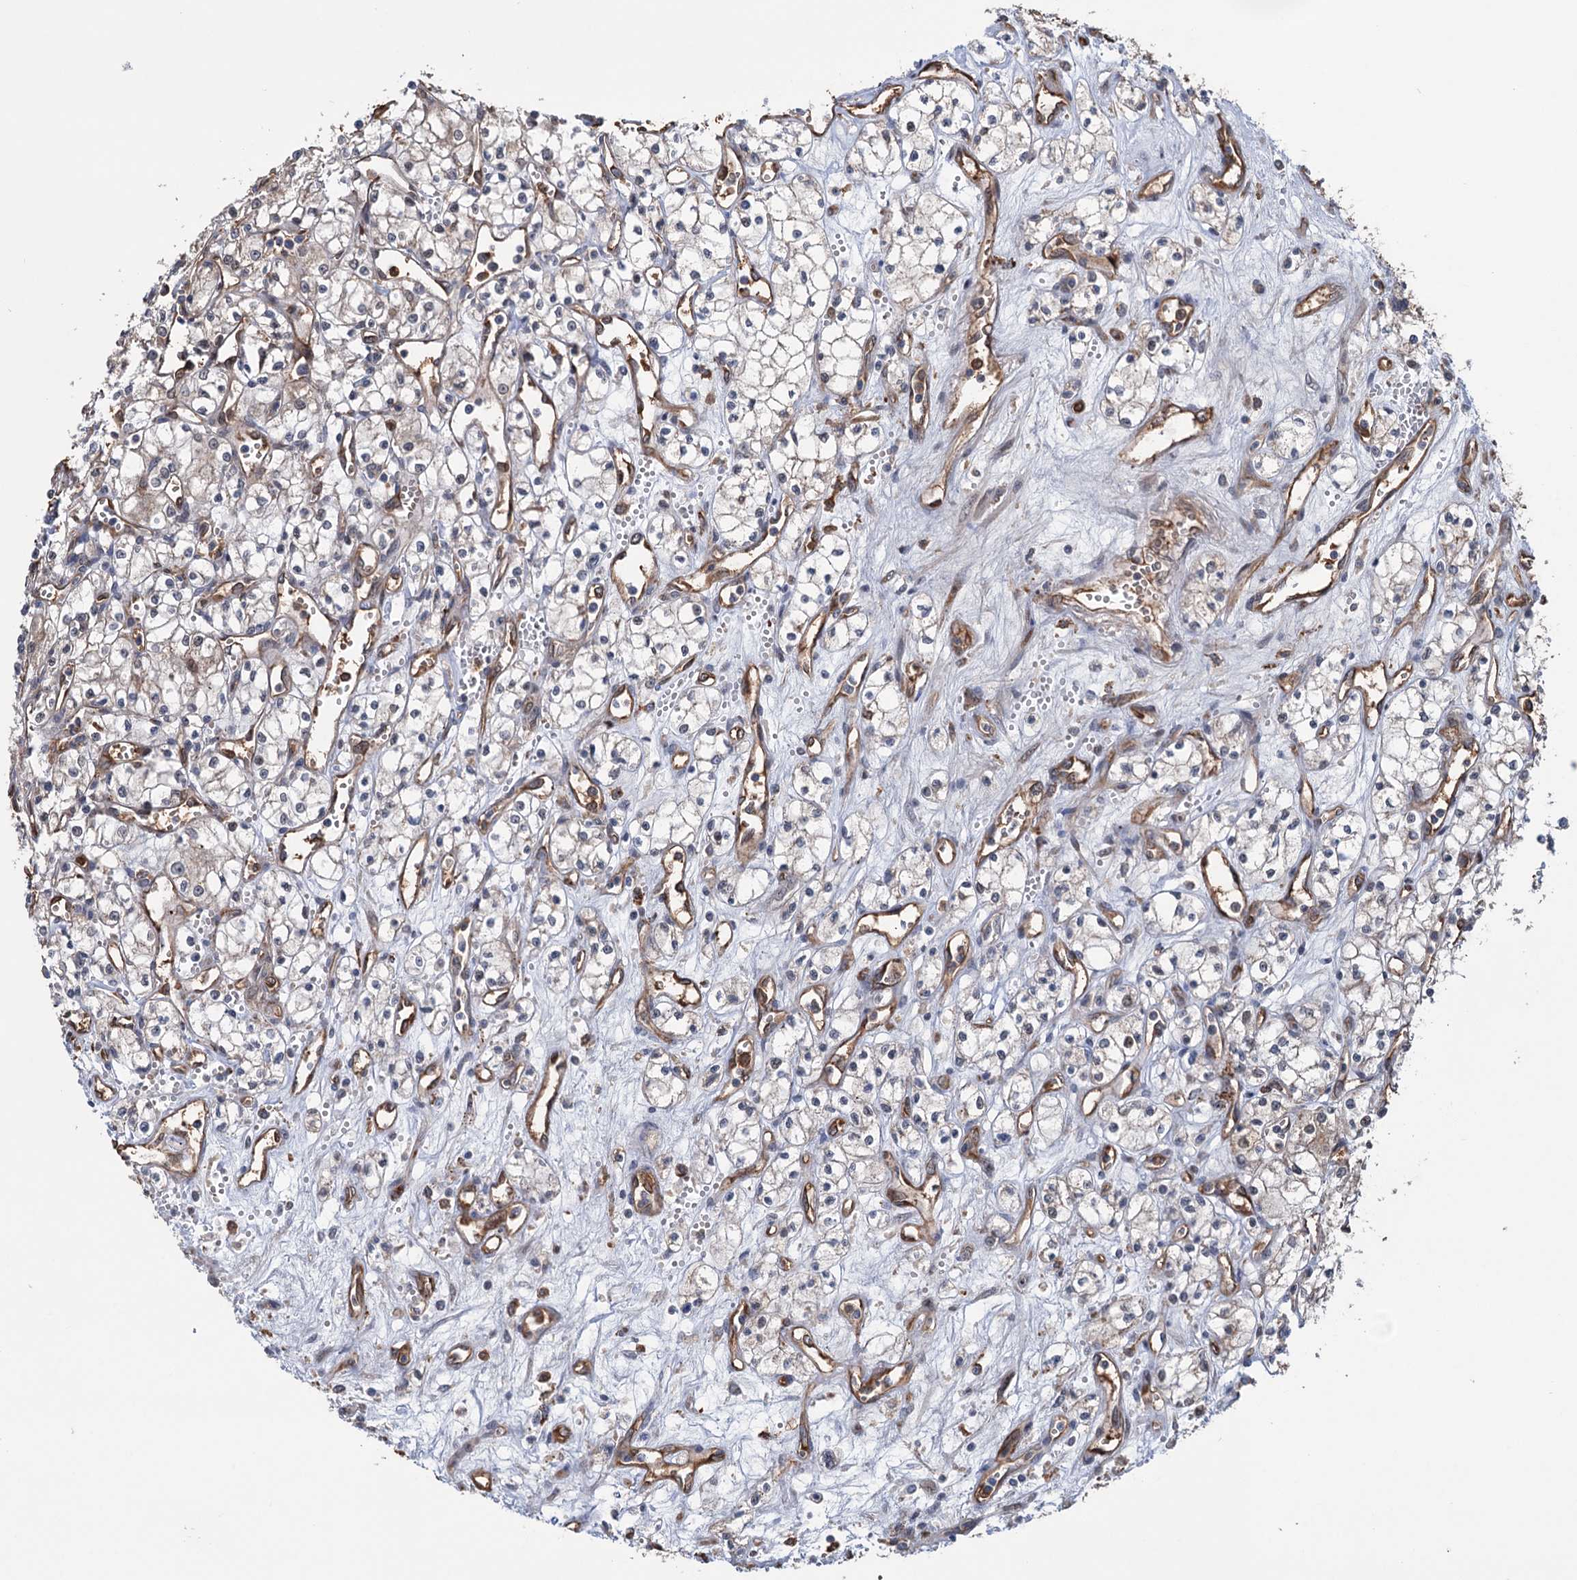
{"staining": {"intensity": "negative", "quantity": "none", "location": "none"}, "tissue": "renal cancer", "cell_type": "Tumor cells", "image_type": "cancer", "snomed": [{"axis": "morphology", "description": "Adenocarcinoma, NOS"}, {"axis": "topography", "description": "Kidney"}], "caption": "This histopathology image is of renal cancer stained with immunohistochemistry (IHC) to label a protein in brown with the nuclei are counter-stained blue. There is no staining in tumor cells.", "gene": "NCAPD2", "patient": {"sex": "male", "age": 59}}